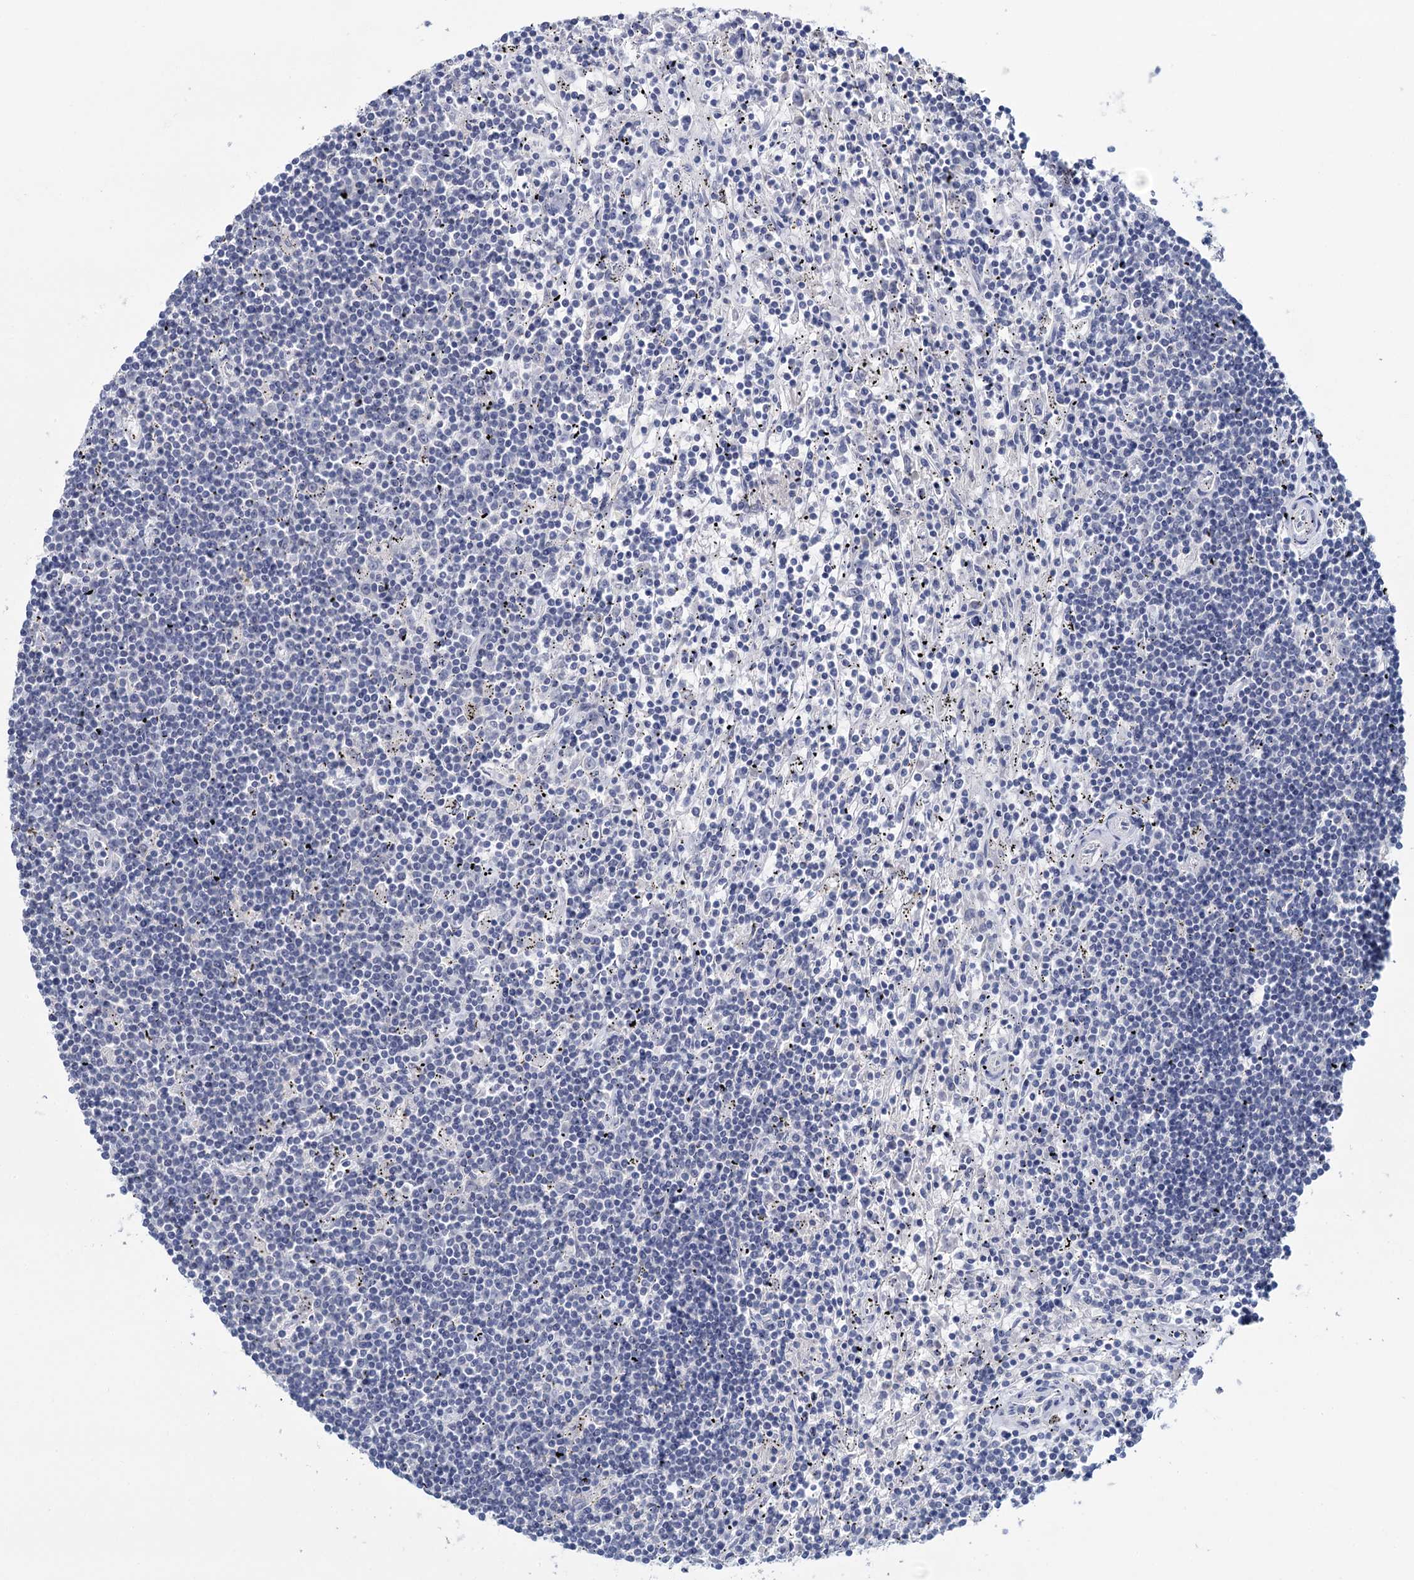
{"staining": {"intensity": "negative", "quantity": "none", "location": "none"}, "tissue": "lymphoma", "cell_type": "Tumor cells", "image_type": "cancer", "snomed": [{"axis": "morphology", "description": "Malignant lymphoma, non-Hodgkin's type, Low grade"}, {"axis": "topography", "description": "Spleen"}], "caption": "This is an IHC photomicrograph of human low-grade malignant lymphoma, non-Hodgkin's type. There is no expression in tumor cells.", "gene": "SFN", "patient": {"sex": "male", "age": 76}}